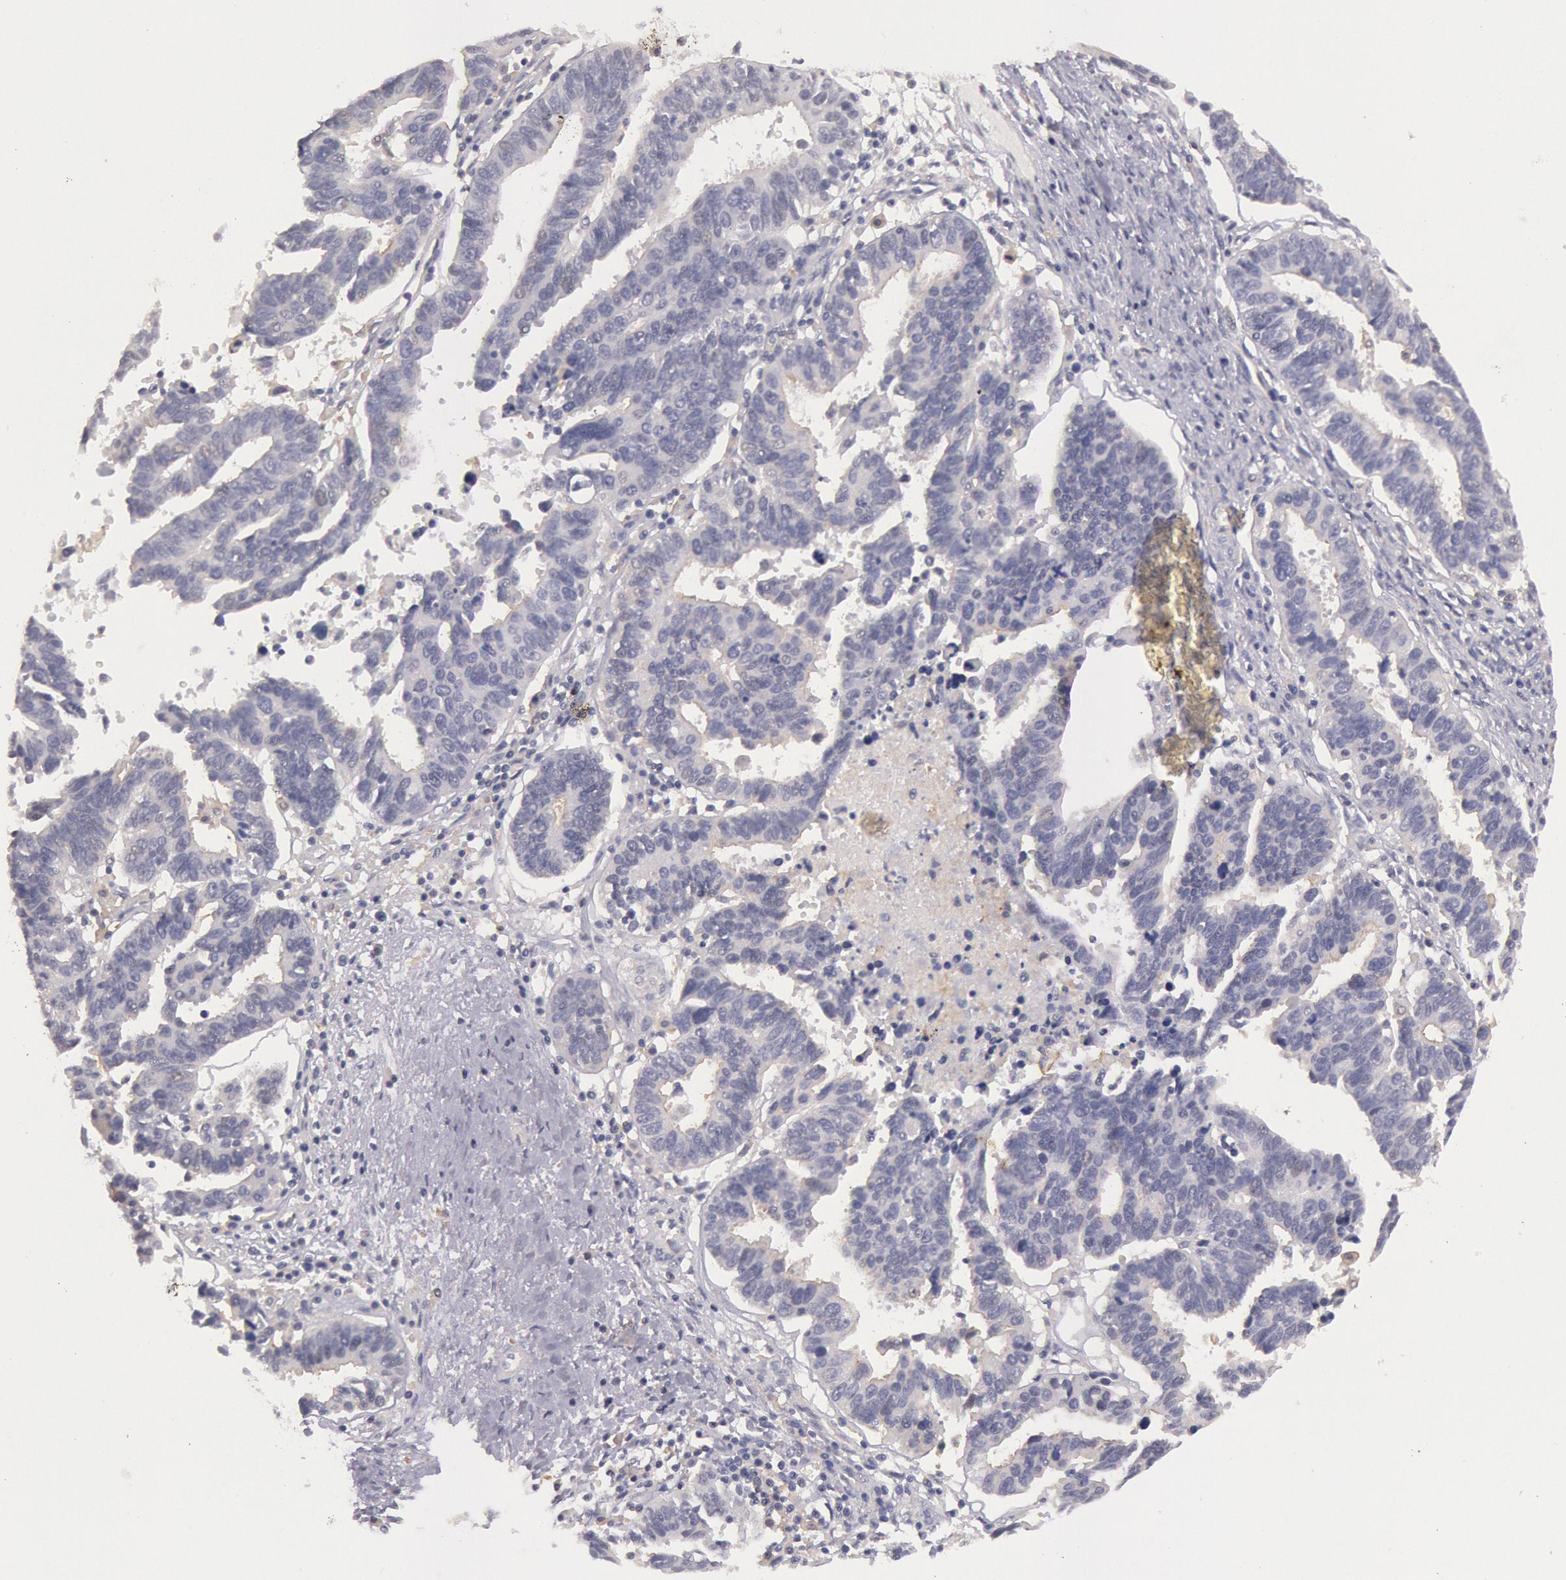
{"staining": {"intensity": "negative", "quantity": "none", "location": "none"}, "tissue": "ovarian cancer", "cell_type": "Tumor cells", "image_type": "cancer", "snomed": [{"axis": "morphology", "description": "Carcinoma, endometroid"}, {"axis": "morphology", "description": "Cystadenocarcinoma, serous, NOS"}, {"axis": "topography", "description": "Ovary"}], "caption": "Immunohistochemistry (IHC) of human ovarian cancer shows no expression in tumor cells.", "gene": "MYO5A", "patient": {"sex": "female", "age": 45}}